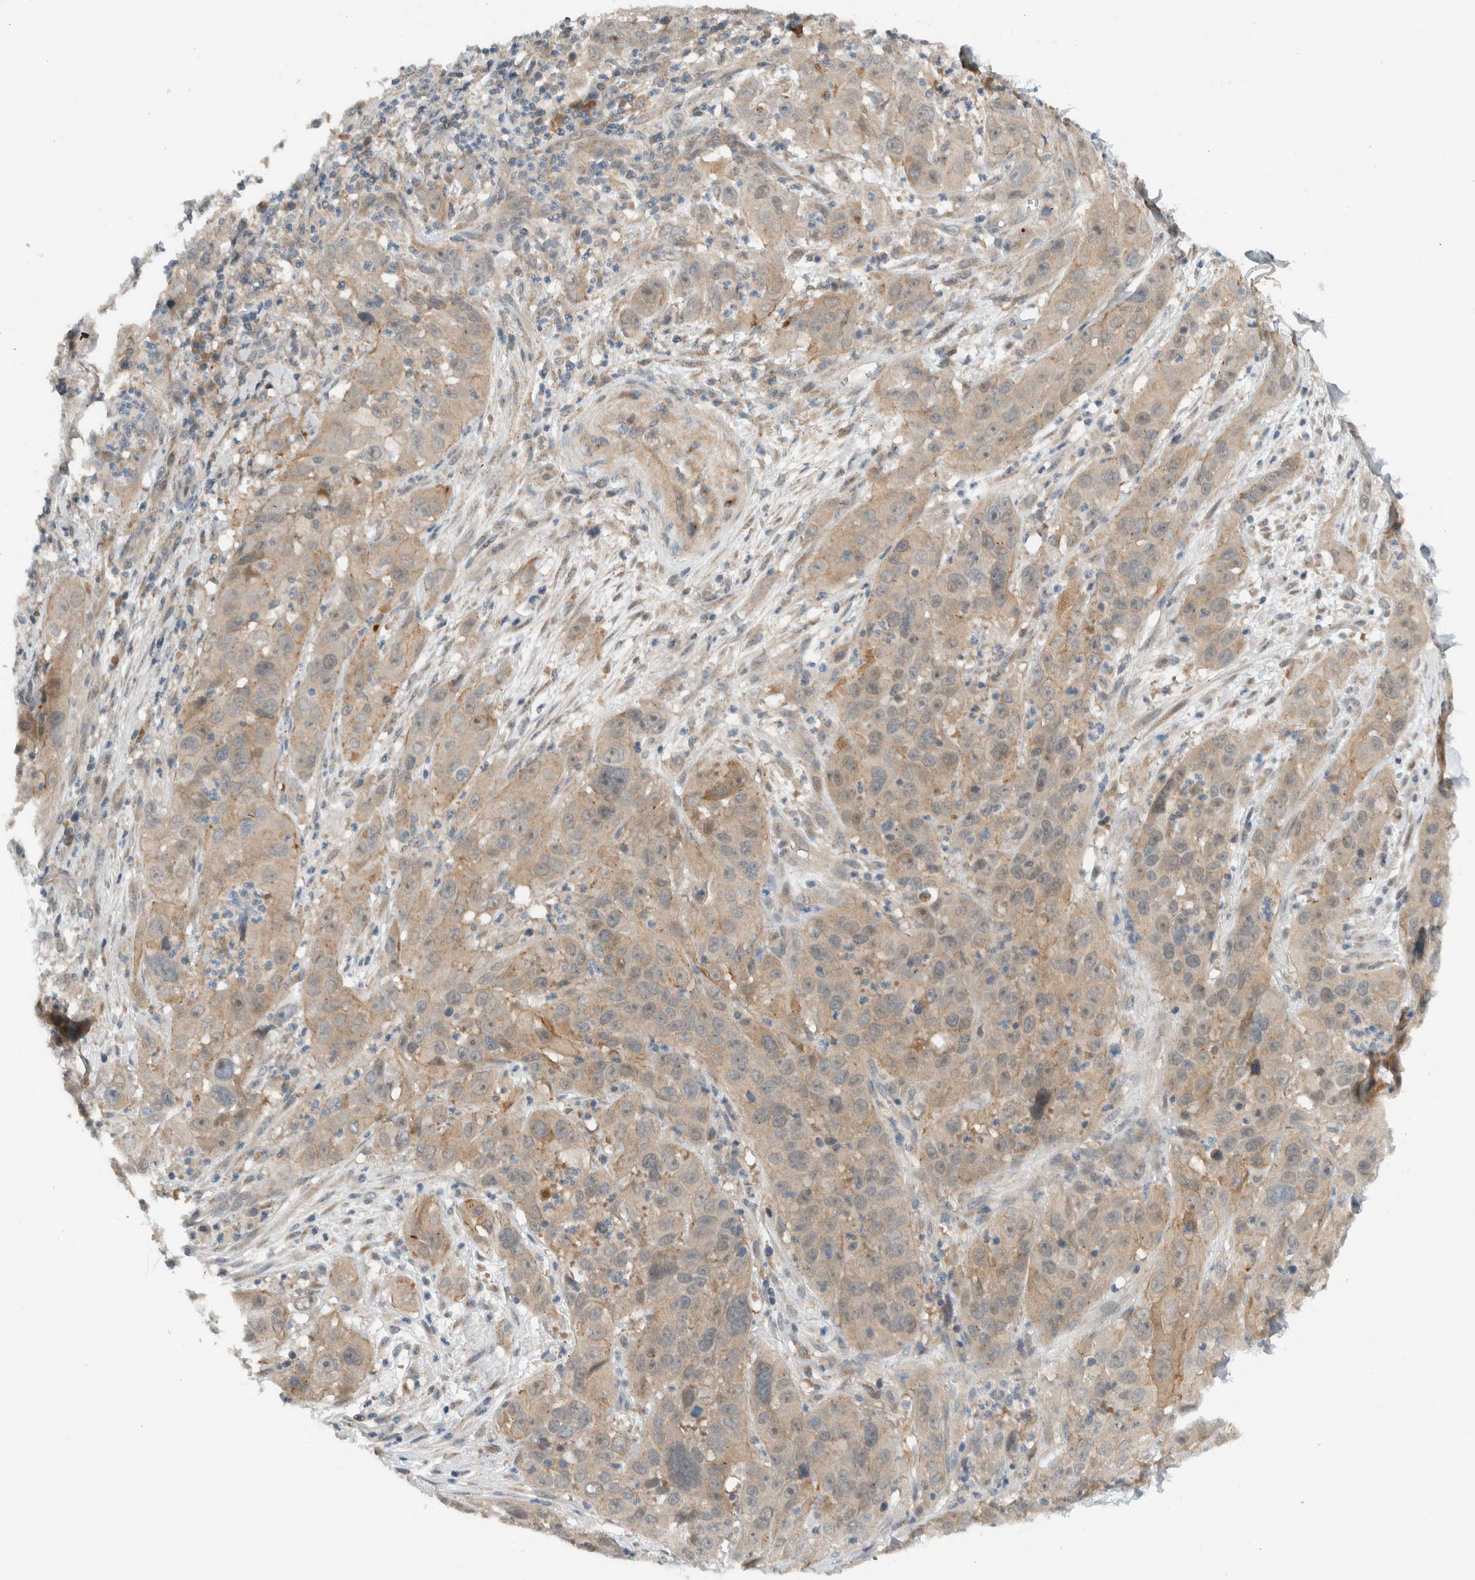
{"staining": {"intensity": "weak", "quantity": ">75%", "location": "cytoplasmic/membranous"}, "tissue": "cervical cancer", "cell_type": "Tumor cells", "image_type": "cancer", "snomed": [{"axis": "morphology", "description": "Squamous cell carcinoma, NOS"}, {"axis": "topography", "description": "Cervix"}], "caption": "The photomicrograph exhibits staining of cervical cancer (squamous cell carcinoma), revealing weak cytoplasmic/membranous protein positivity (brown color) within tumor cells.", "gene": "MPRIP", "patient": {"sex": "female", "age": 32}}